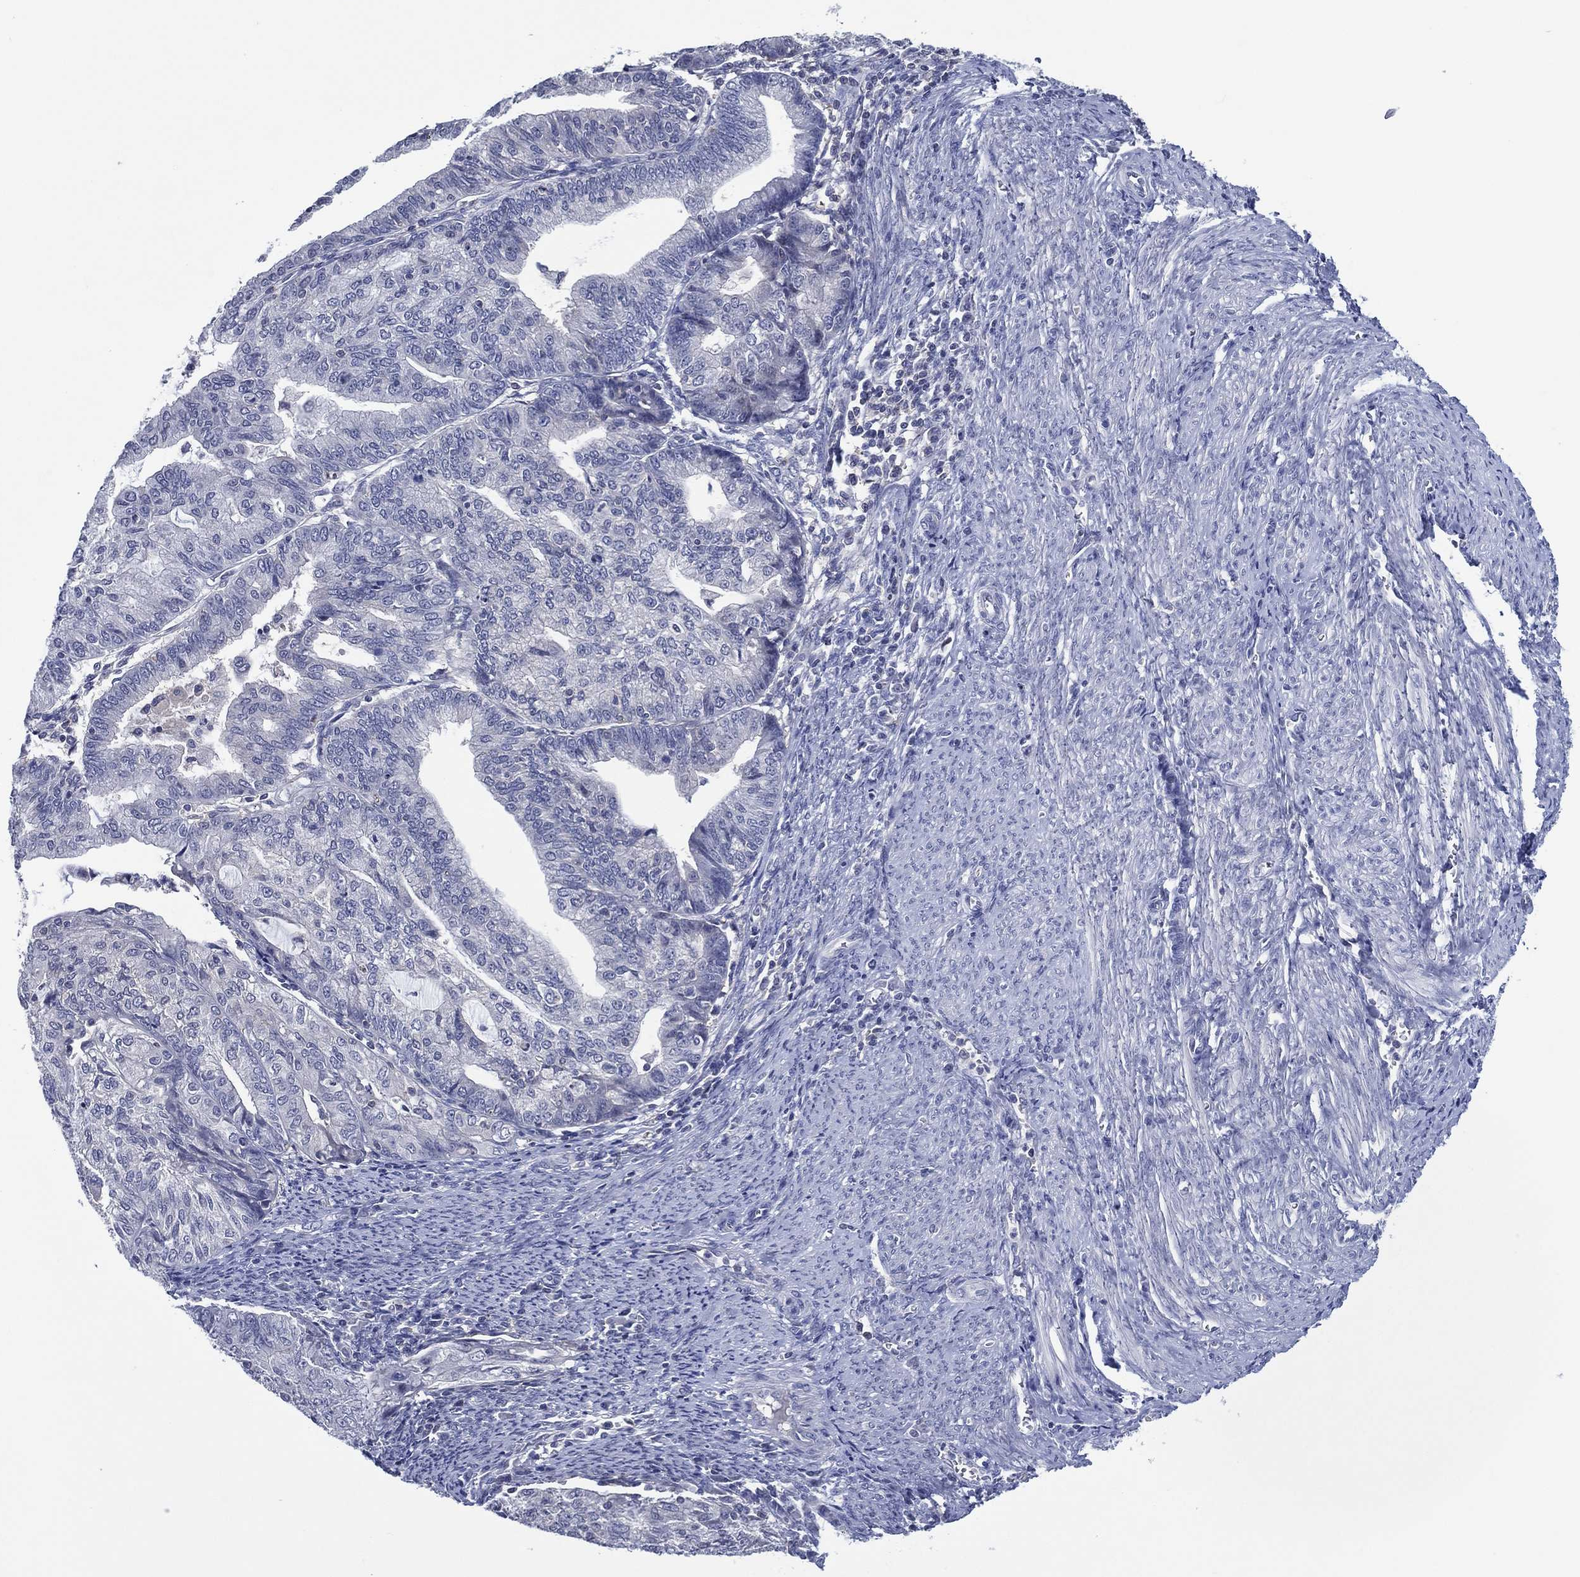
{"staining": {"intensity": "negative", "quantity": "none", "location": "none"}, "tissue": "endometrial cancer", "cell_type": "Tumor cells", "image_type": "cancer", "snomed": [{"axis": "morphology", "description": "Adenocarcinoma, NOS"}, {"axis": "topography", "description": "Endometrium"}], "caption": "Immunohistochemistry (IHC) of human endometrial adenocarcinoma demonstrates no positivity in tumor cells. Brightfield microscopy of IHC stained with DAB (3,3'-diaminobenzidine) (brown) and hematoxylin (blue), captured at high magnification.", "gene": "TRIM31", "patient": {"sex": "female", "age": 82}}